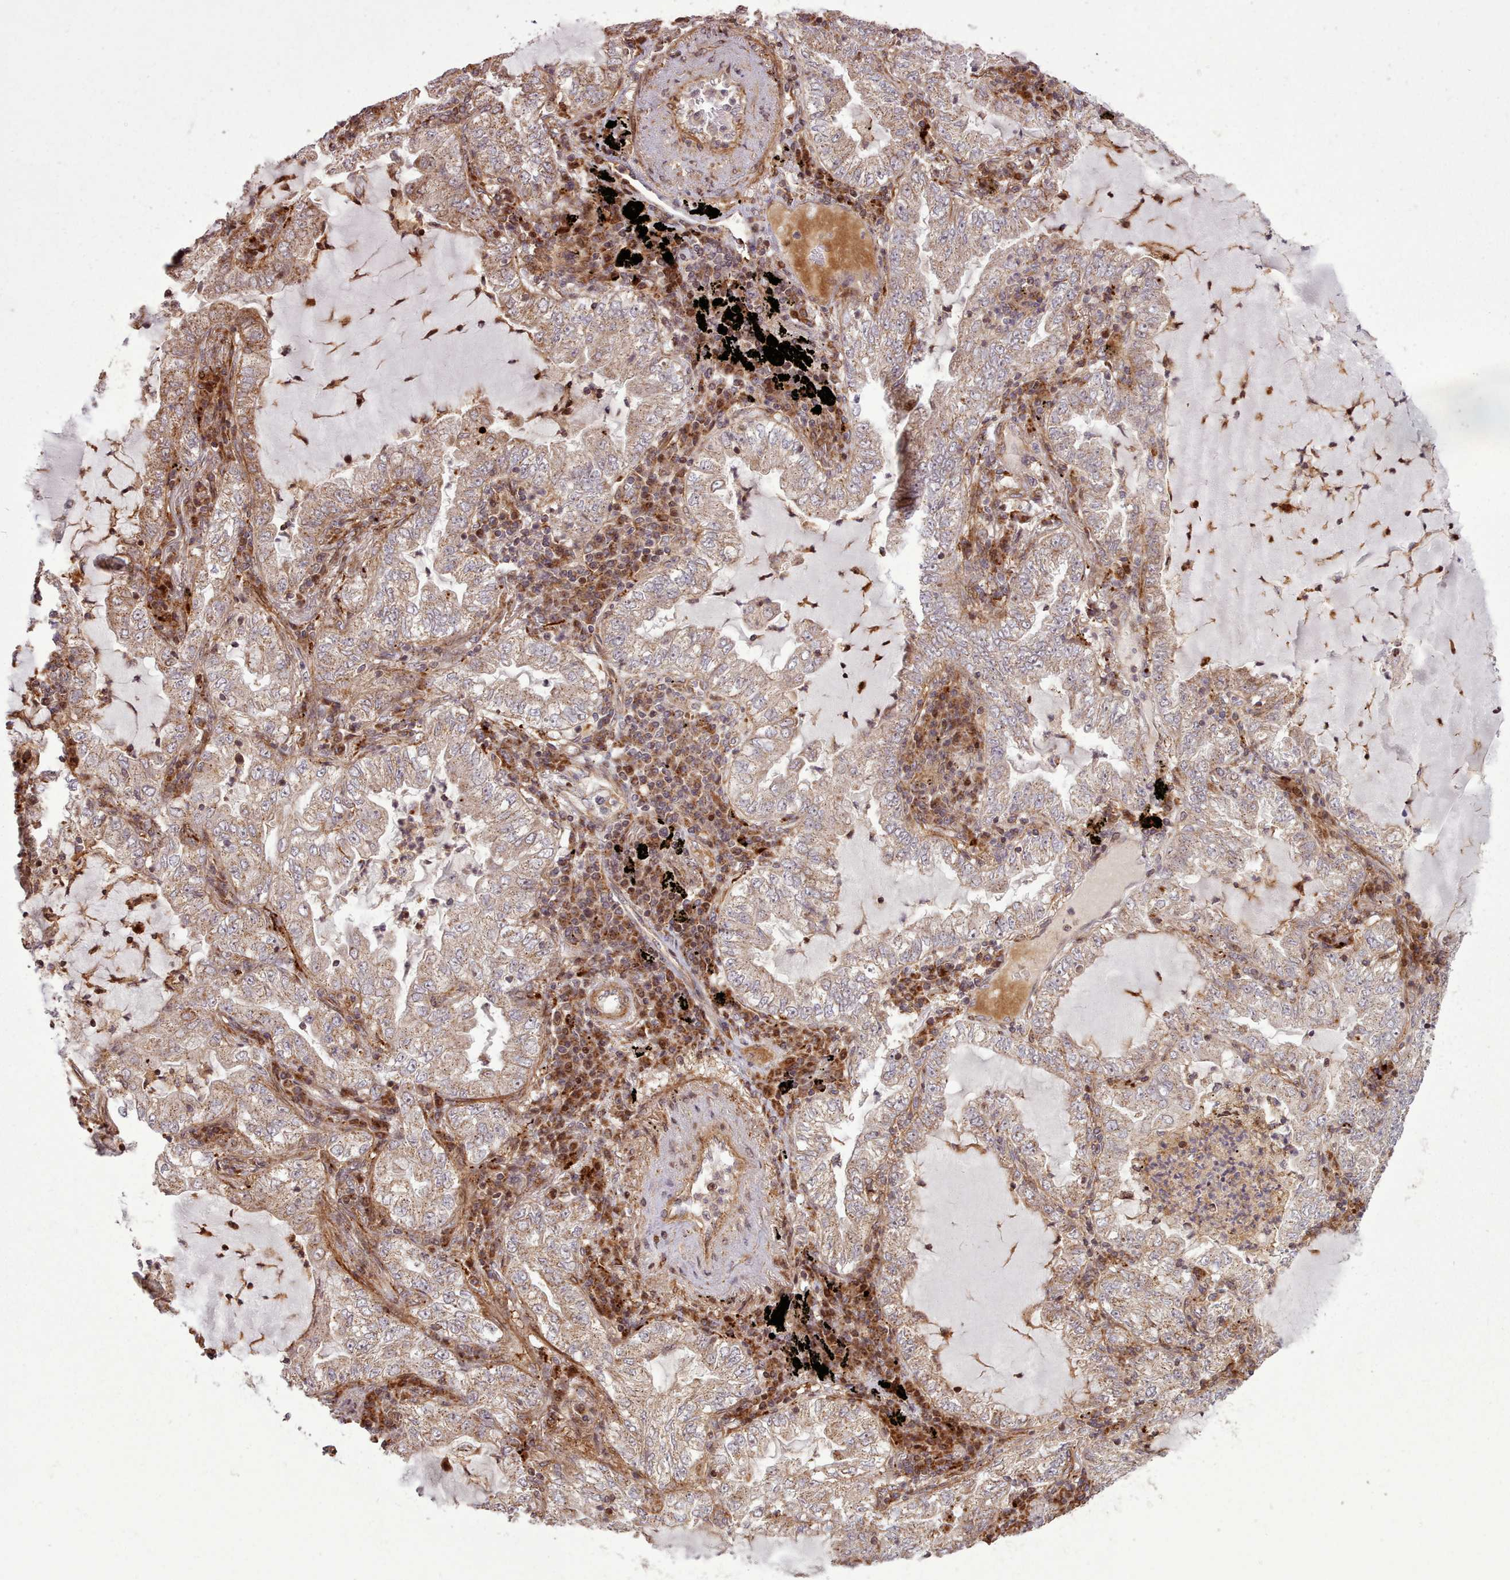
{"staining": {"intensity": "strong", "quantity": "<25%", "location": "cytoplasmic/membranous"}, "tissue": "lung cancer", "cell_type": "Tumor cells", "image_type": "cancer", "snomed": [{"axis": "morphology", "description": "Adenocarcinoma, NOS"}, {"axis": "topography", "description": "Lung"}], "caption": "Strong cytoplasmic/membranous protein staining is appreciated in approximately <25% of tumor cells in lung cancer.", "gene": "NLRP7", "patient": {"sex": "female", "age": 73}}